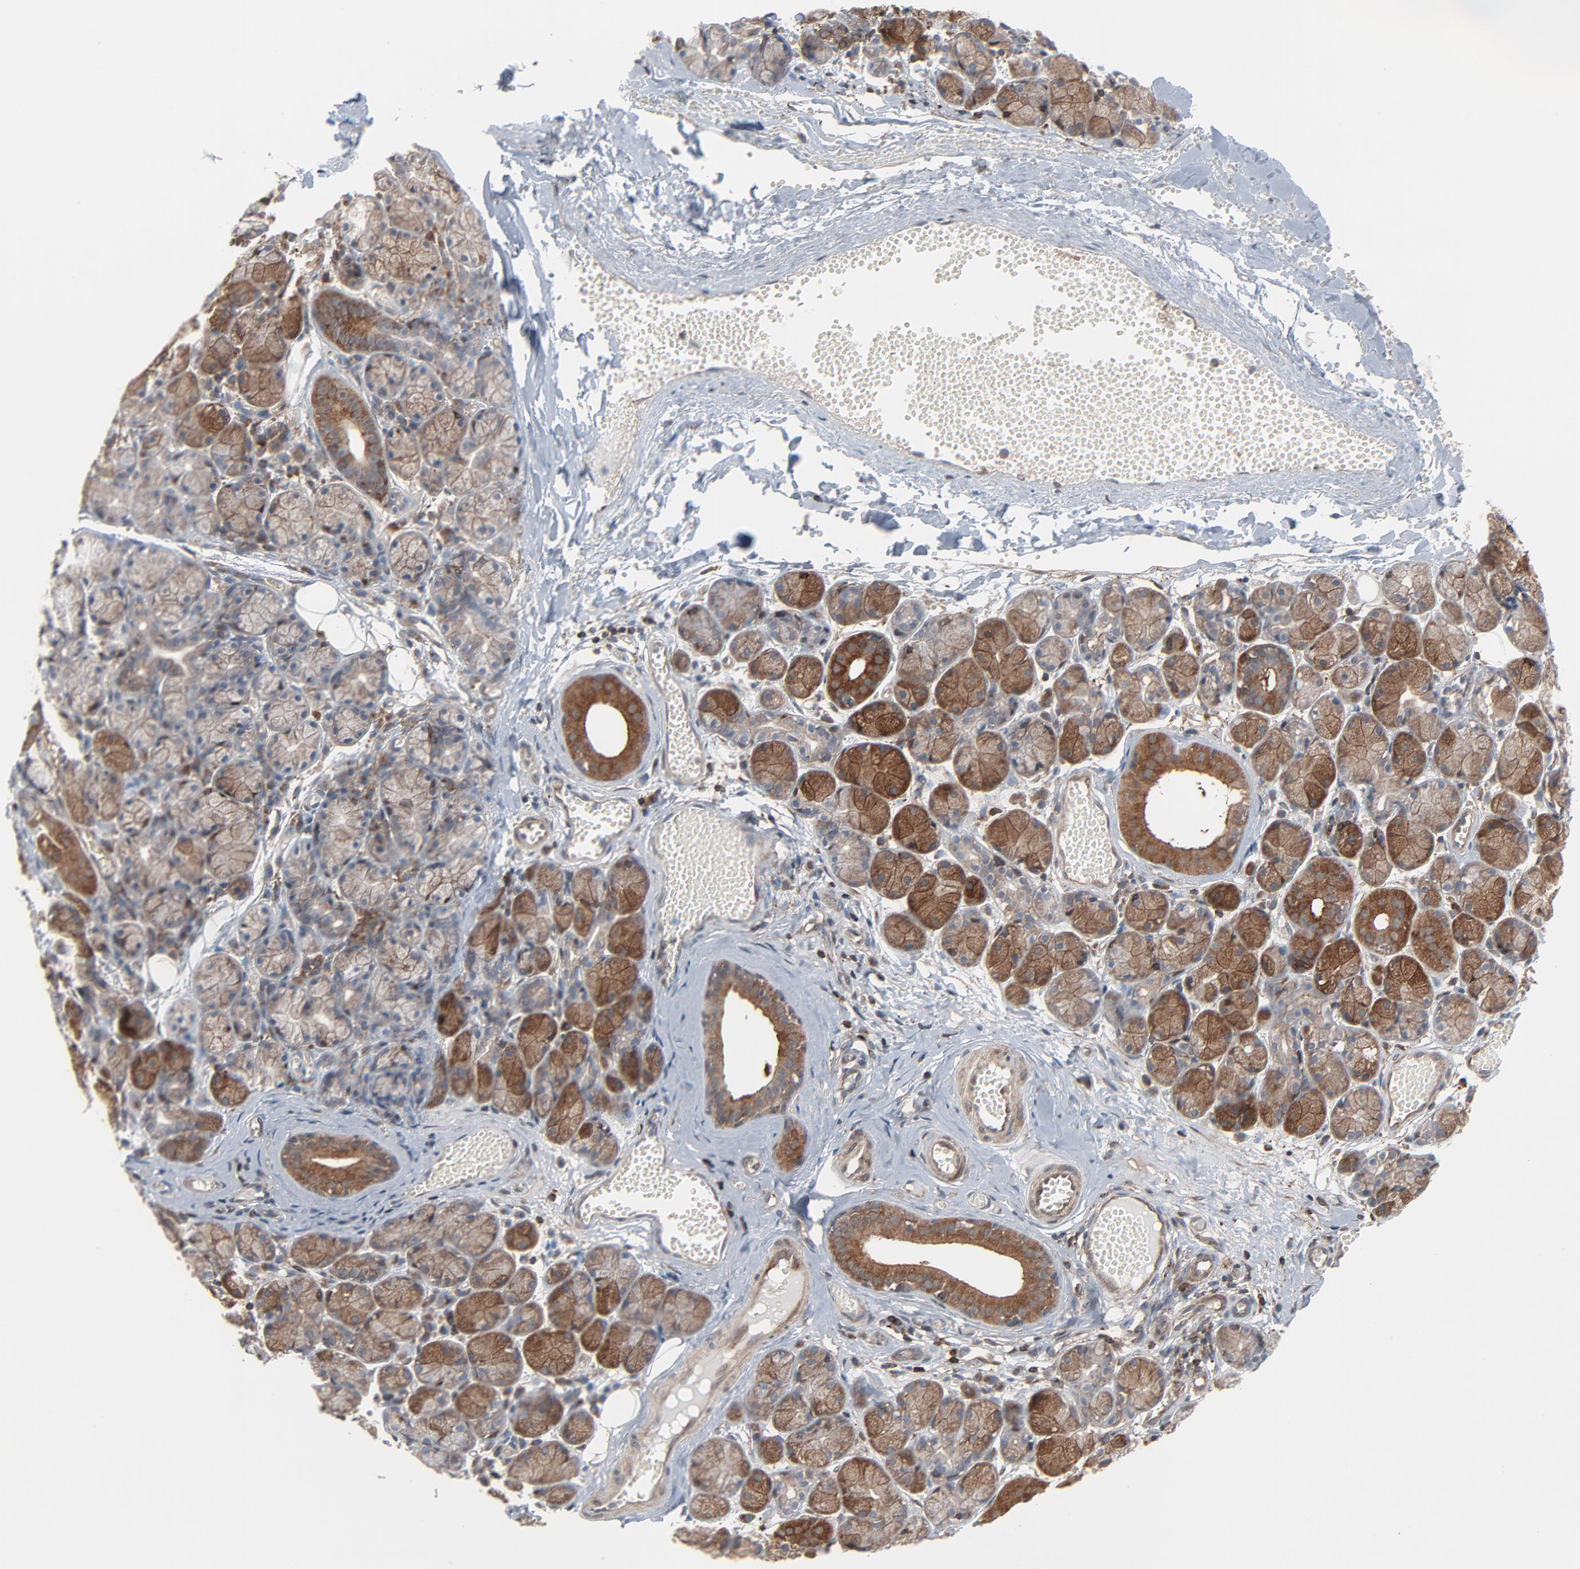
{"staining": {"intensity": "moderate", "quantity": "25%-75%", "location": "cytoplasmic/membranous"}, "tissue": "salivary gland", "cell_type": "Glandular cells", "image_type": "normal", "snomed": [{"axis": "morphology", "description": "Normal tissue, NOS"}, {"axis": "topography", "description": "Salivary gland"}], "caption": "Moderate cytoplasmic/membranous positivity for a protein is seen in about 25%-75% of glandular cells of normal salivary gland using IHC.", "gene": "OPTN", "patient": {"sex": "female", "age": 24}}